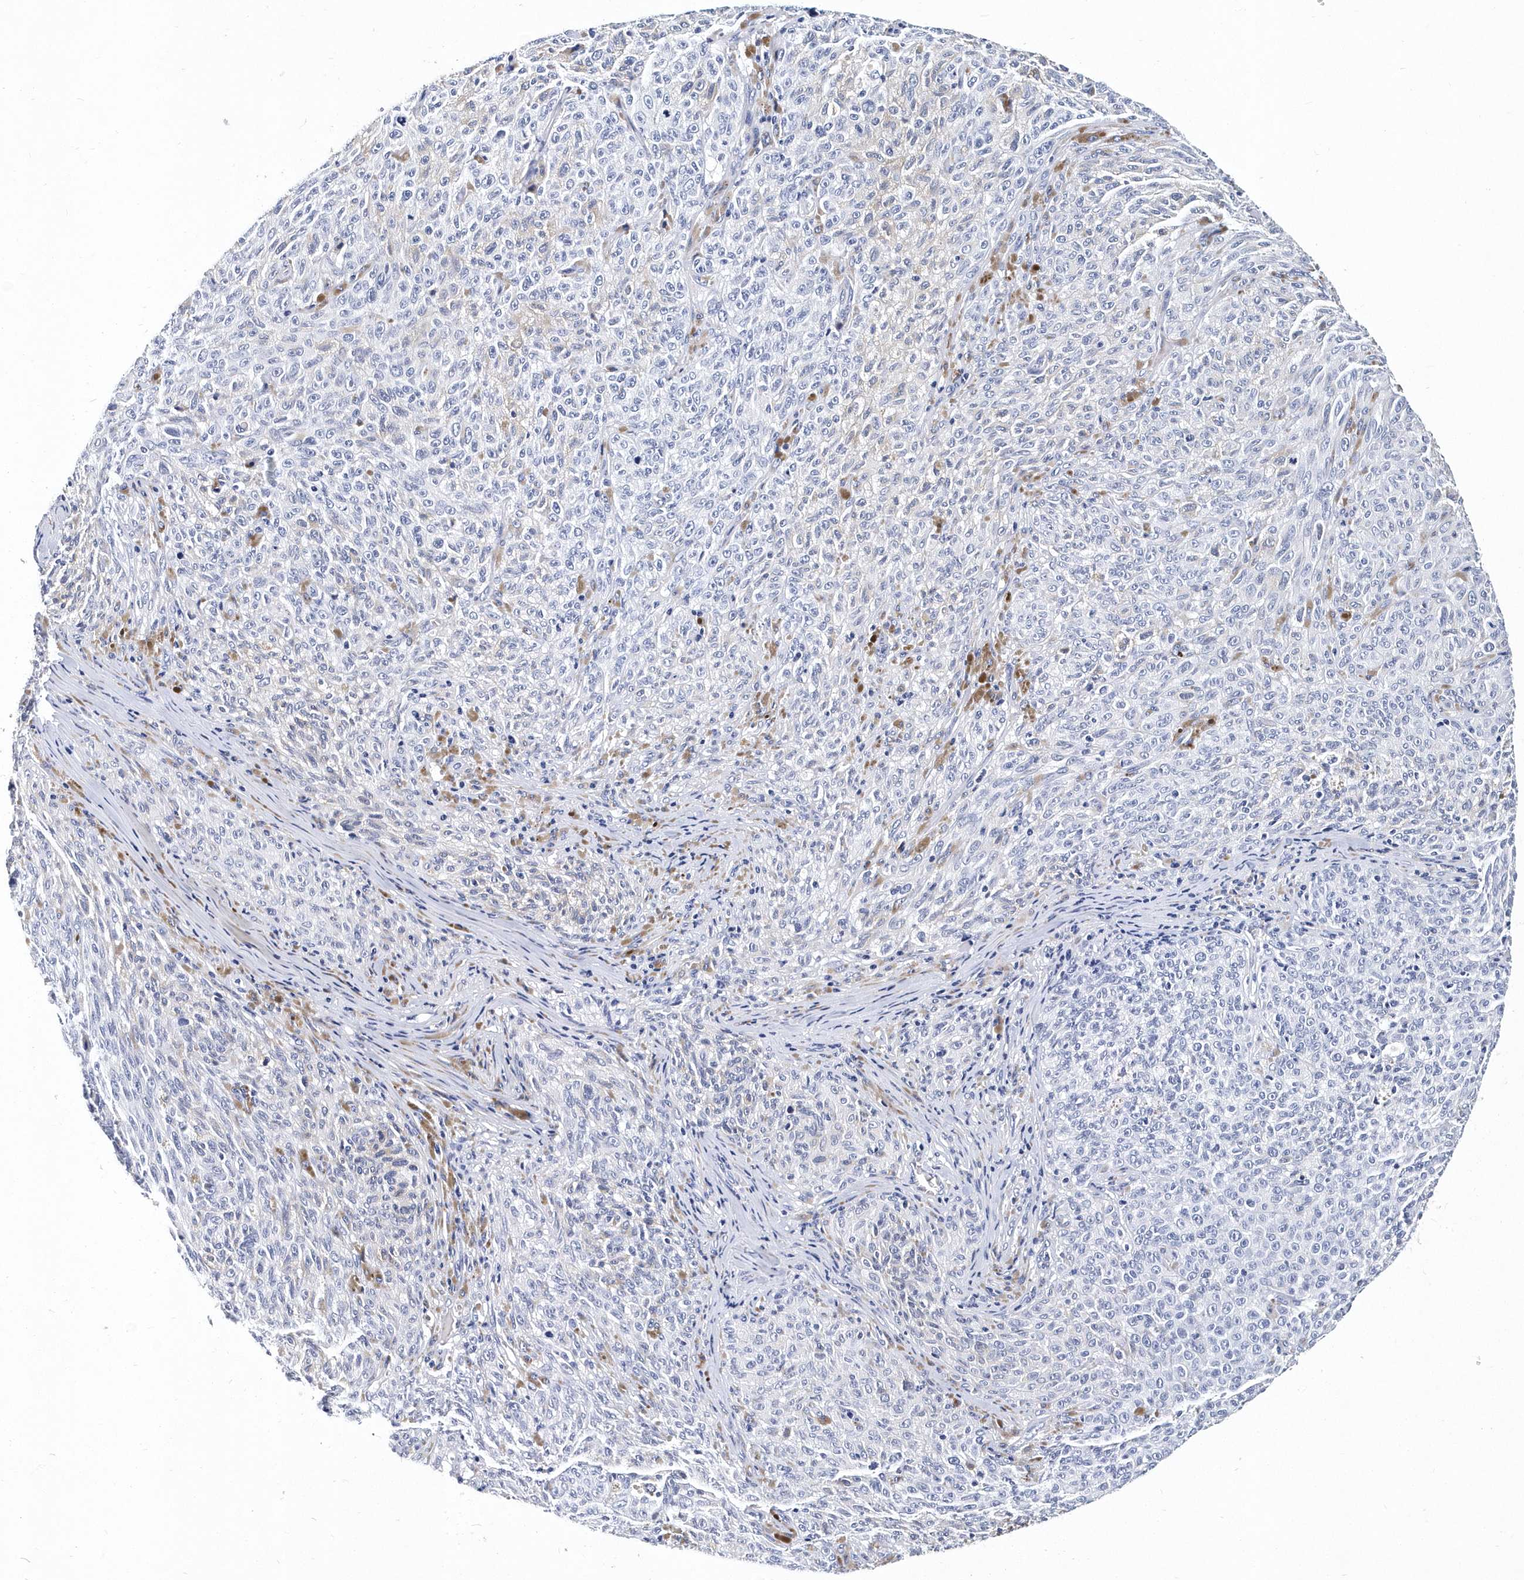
{"staining": {"intensity": "negative", "quantity": "none", "location": "none"}, "tissue": "melanoma", "cell_type": "Tumor cells", "image_type": "cancer", "snomed": [{"axis": "morphology", "description": "Malignant melanoma, NOS"}, {"axis": "topography", "description": "Skin"}], "caption": "Tumor cells are negative for protein expression in human melanoma.", "gene": "ITGA2B", "patient": {"sex": "female", "age": 82}}